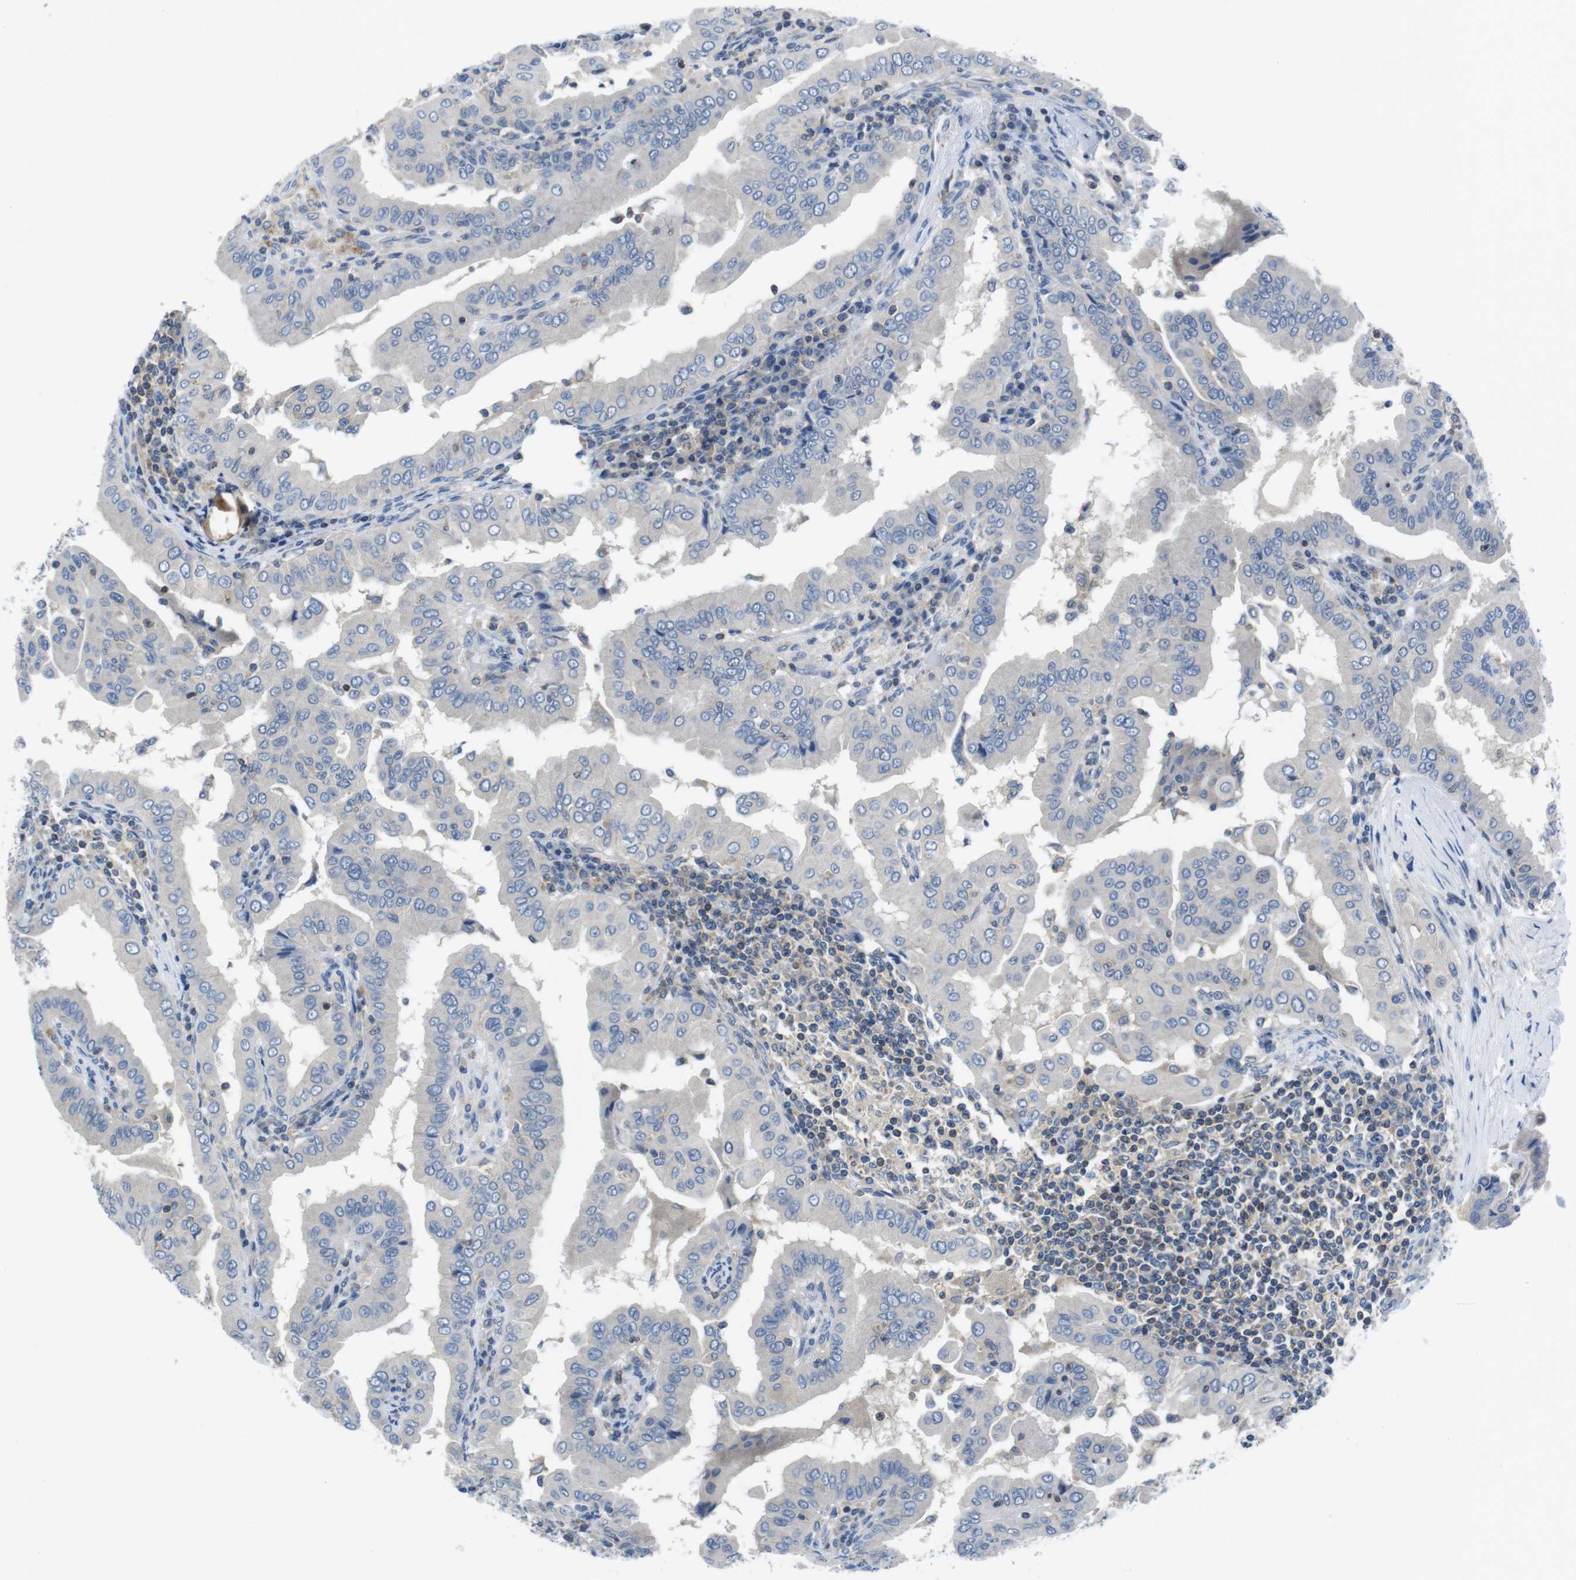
{"staining": {"intensity": "negative", "quantity": "none", "location": "none"}, "tissue": "thyroid cancer", "cell_type": "Tumor cells", "image_type": "cancer", "snomed": [{"axis": "morphology", "description": "Papillary adenocarcinoma, NOS"}, {"axis": "topography", "description": "Thyroid gland"}], "caption": "High power microscopy histopathology image of an immunohistochemistry (IHC) image of thyroid cancer, revealing no significant expression in tumor cells. The staining was performed using DAB (3,3'-diaminobenzidine) to visualize the protein expression in brown, while the nuclei were stained in blue with hematoxylin (Magnification: 20x).", "gene": "PIK3CD", "patient": {"sex": "male", "age": 33}}